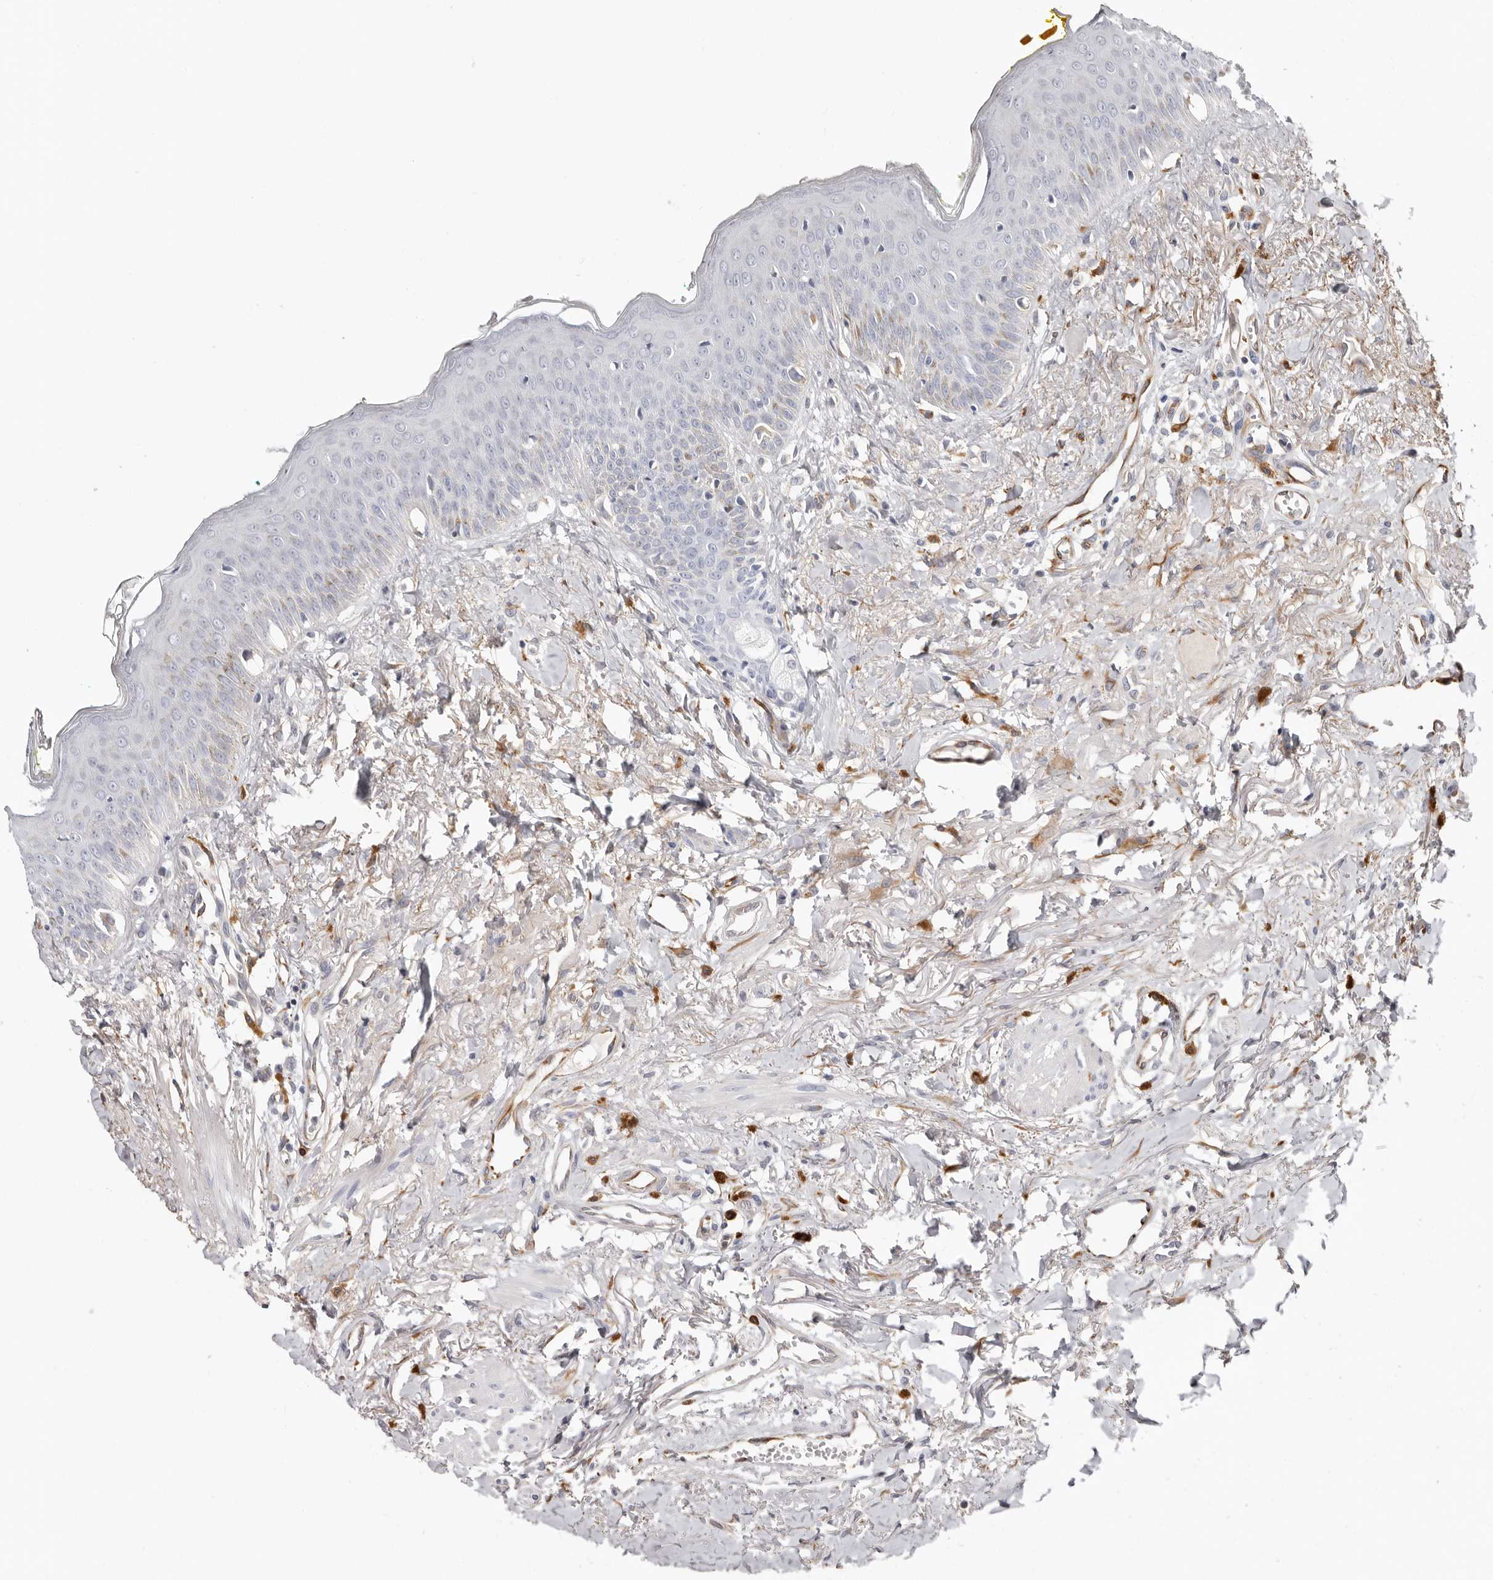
{"staining": {"intensity": "negative", "quantity": "none", "location": "none"}, "tissue": "oral mucosa", "cell_type": "Squamous epithelial cells", "image_type": "normal", "snomed": [{"axis": "morphology", "description": "Normal tissue, NOS"}, {"axis": "topography", "description": "Oral tissue"}], "caption": "The image demonstrates no staining of squamous epithelial cells in normal oral mucosa.", "gene": "PKDCC", "patient": {"sex": "female", "age": 70}}